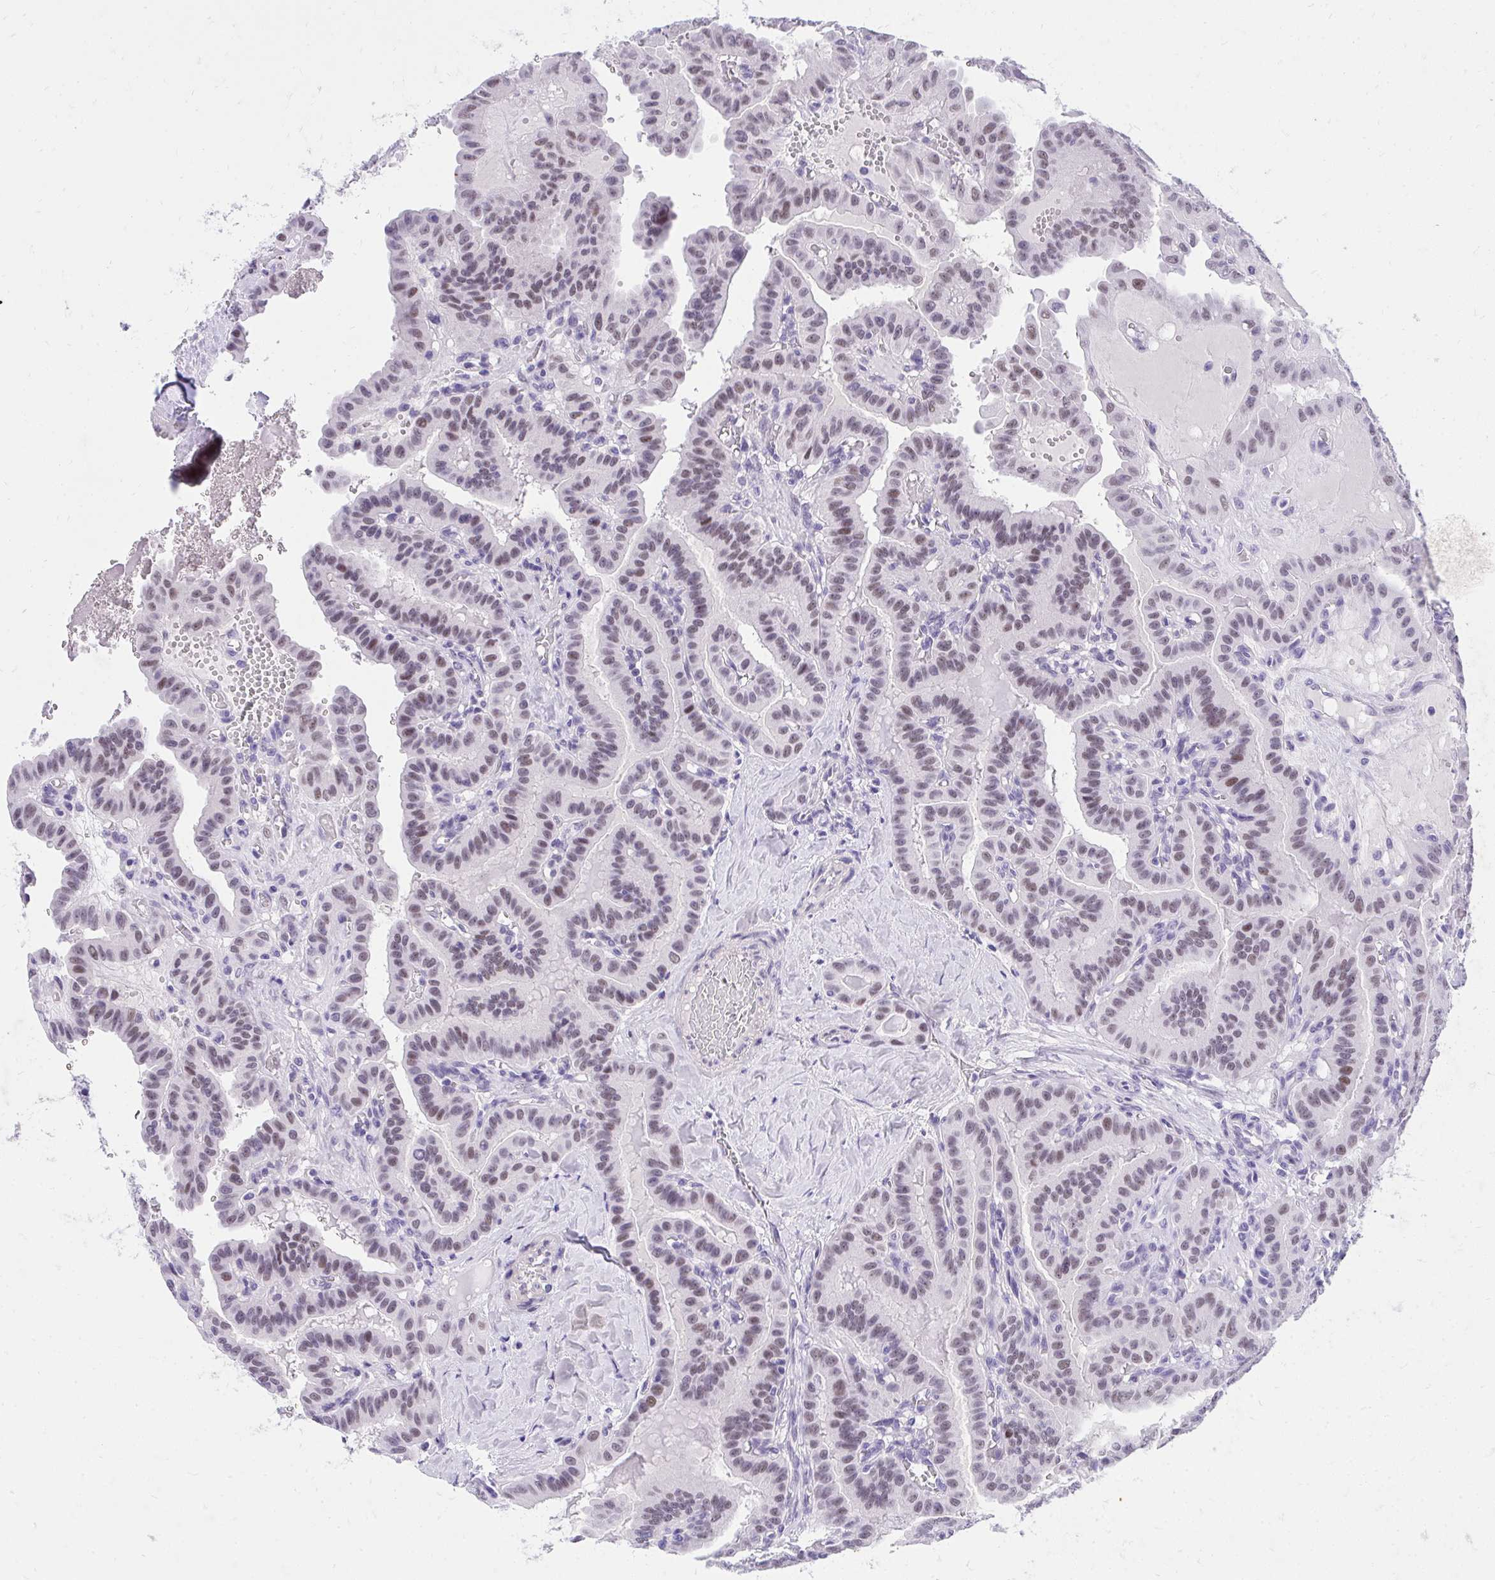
{"staining": {"intensity": "moderate", "quantity": "25%-75%", "location": "nuclear"}, "tissue": "thyroid cancer", "cell_type": "Tumor cells", "image_type": "cancer", "snomed": [{"axis": "morphology", "description": "Papillary adenocarcinoma, NOS"}, {"axis": "topography", "description": "Thyroid gland"}], "caption": "Immunohistochemistry (IHC) of thyroid cancer exhibits medium levels of moderate nuclear positivity in approximately 25%-75% of tumor cells.", "gene": "KLK1", "patient": {"sex": "male", "age": 87}}